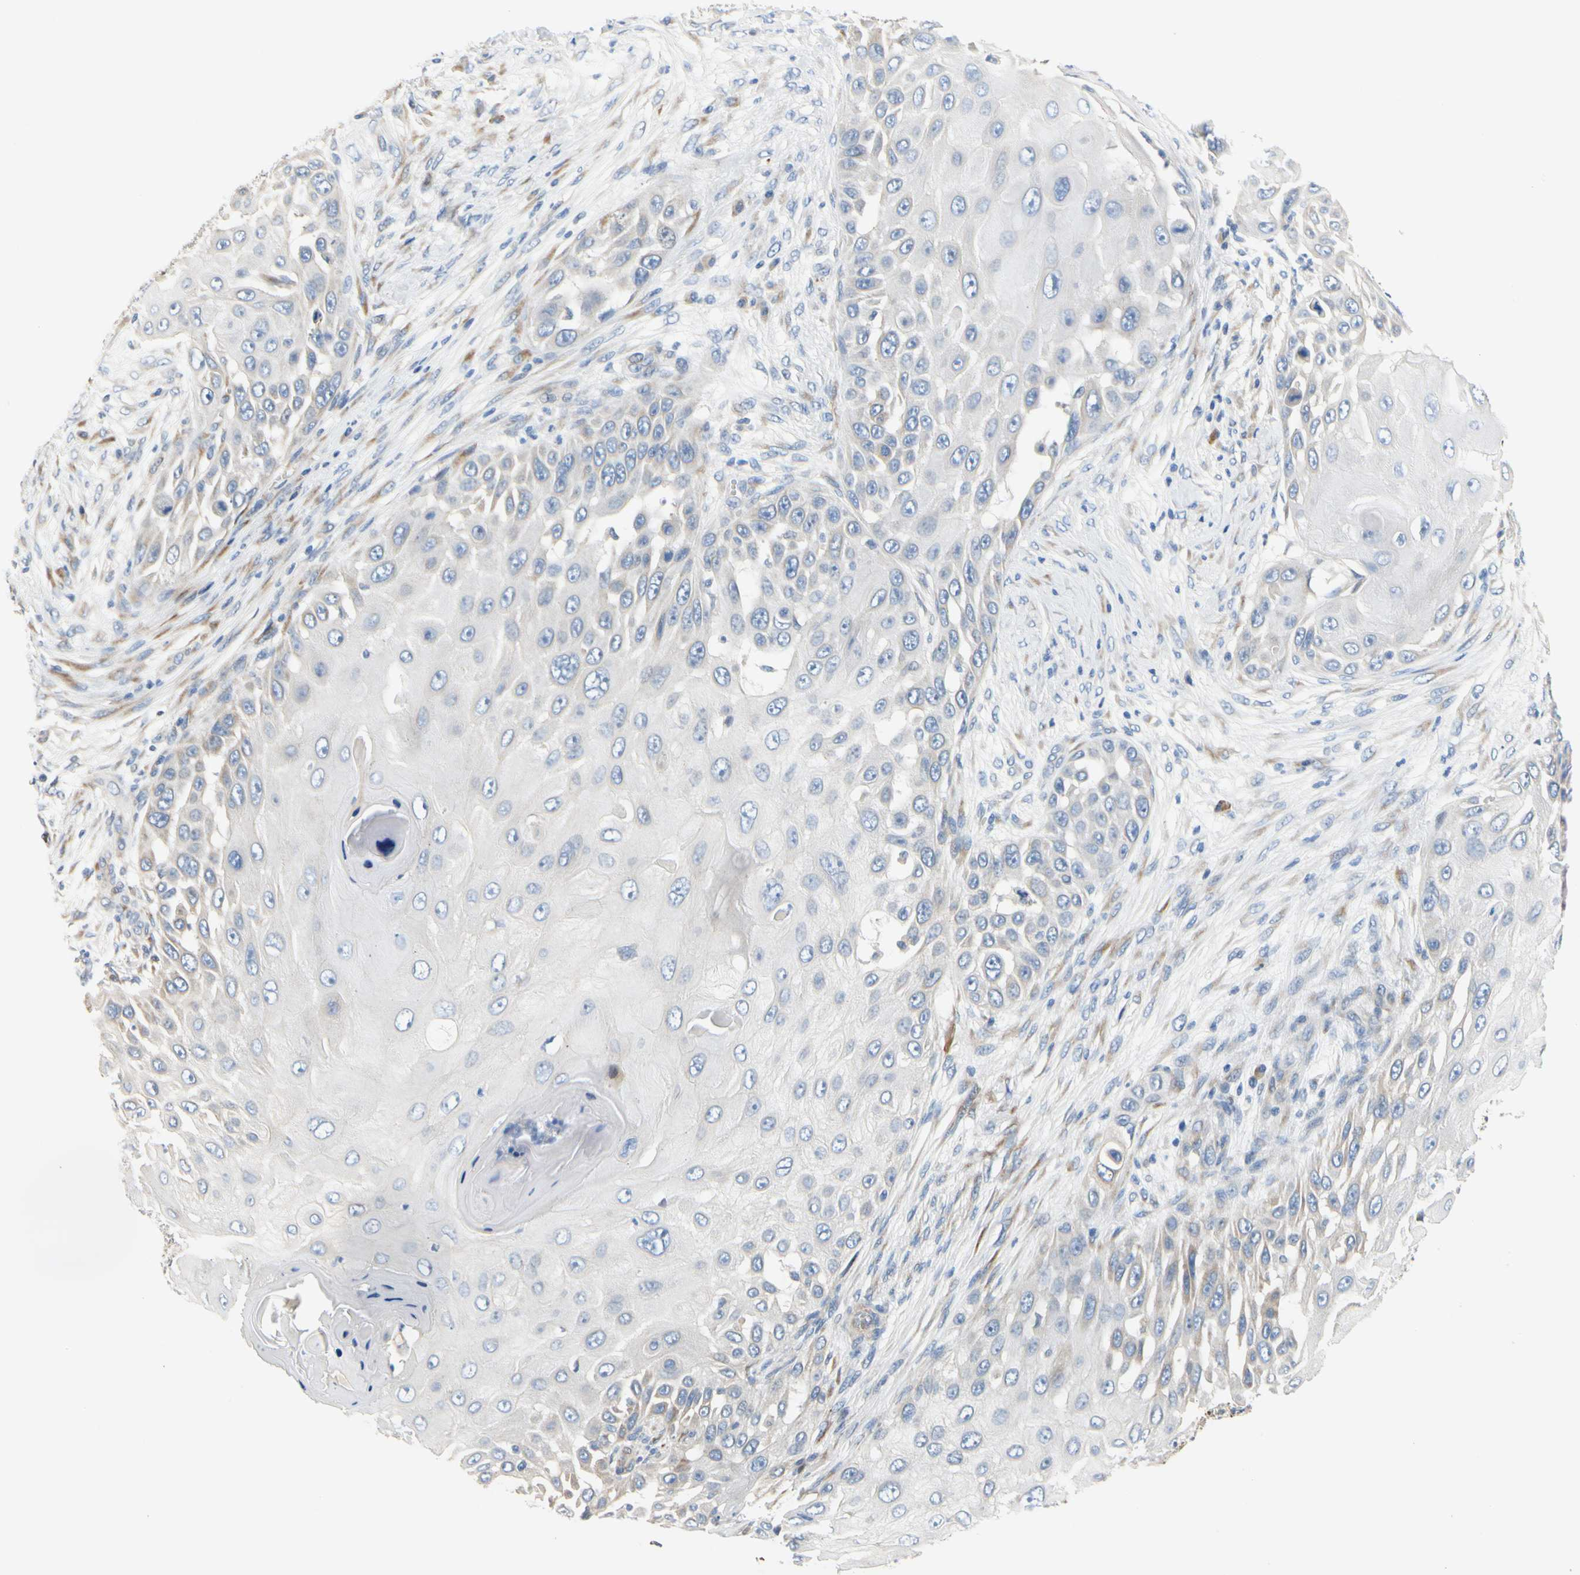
{"staining": {"intensity": "negative", "quantity": "none", "location": "none"}, "tissue": "skin cancer", "cell_type": "Tumor cells", "image_type": "cancer", "snomed": [{"axis": "morphology", "description": "Squamous cell carcinoma, NOS"}, {"axis": "topography", "description": "Skin"}], "caption": "Immunohistochemistry (IHC) photomicrograph of neoplastic tissue: human skin squamous cell carcinoma stained with DAB shows no significant protein expression in tumor cells.", "gene": "ZNF236", "patient": {"sex": "female", "age": 44}}